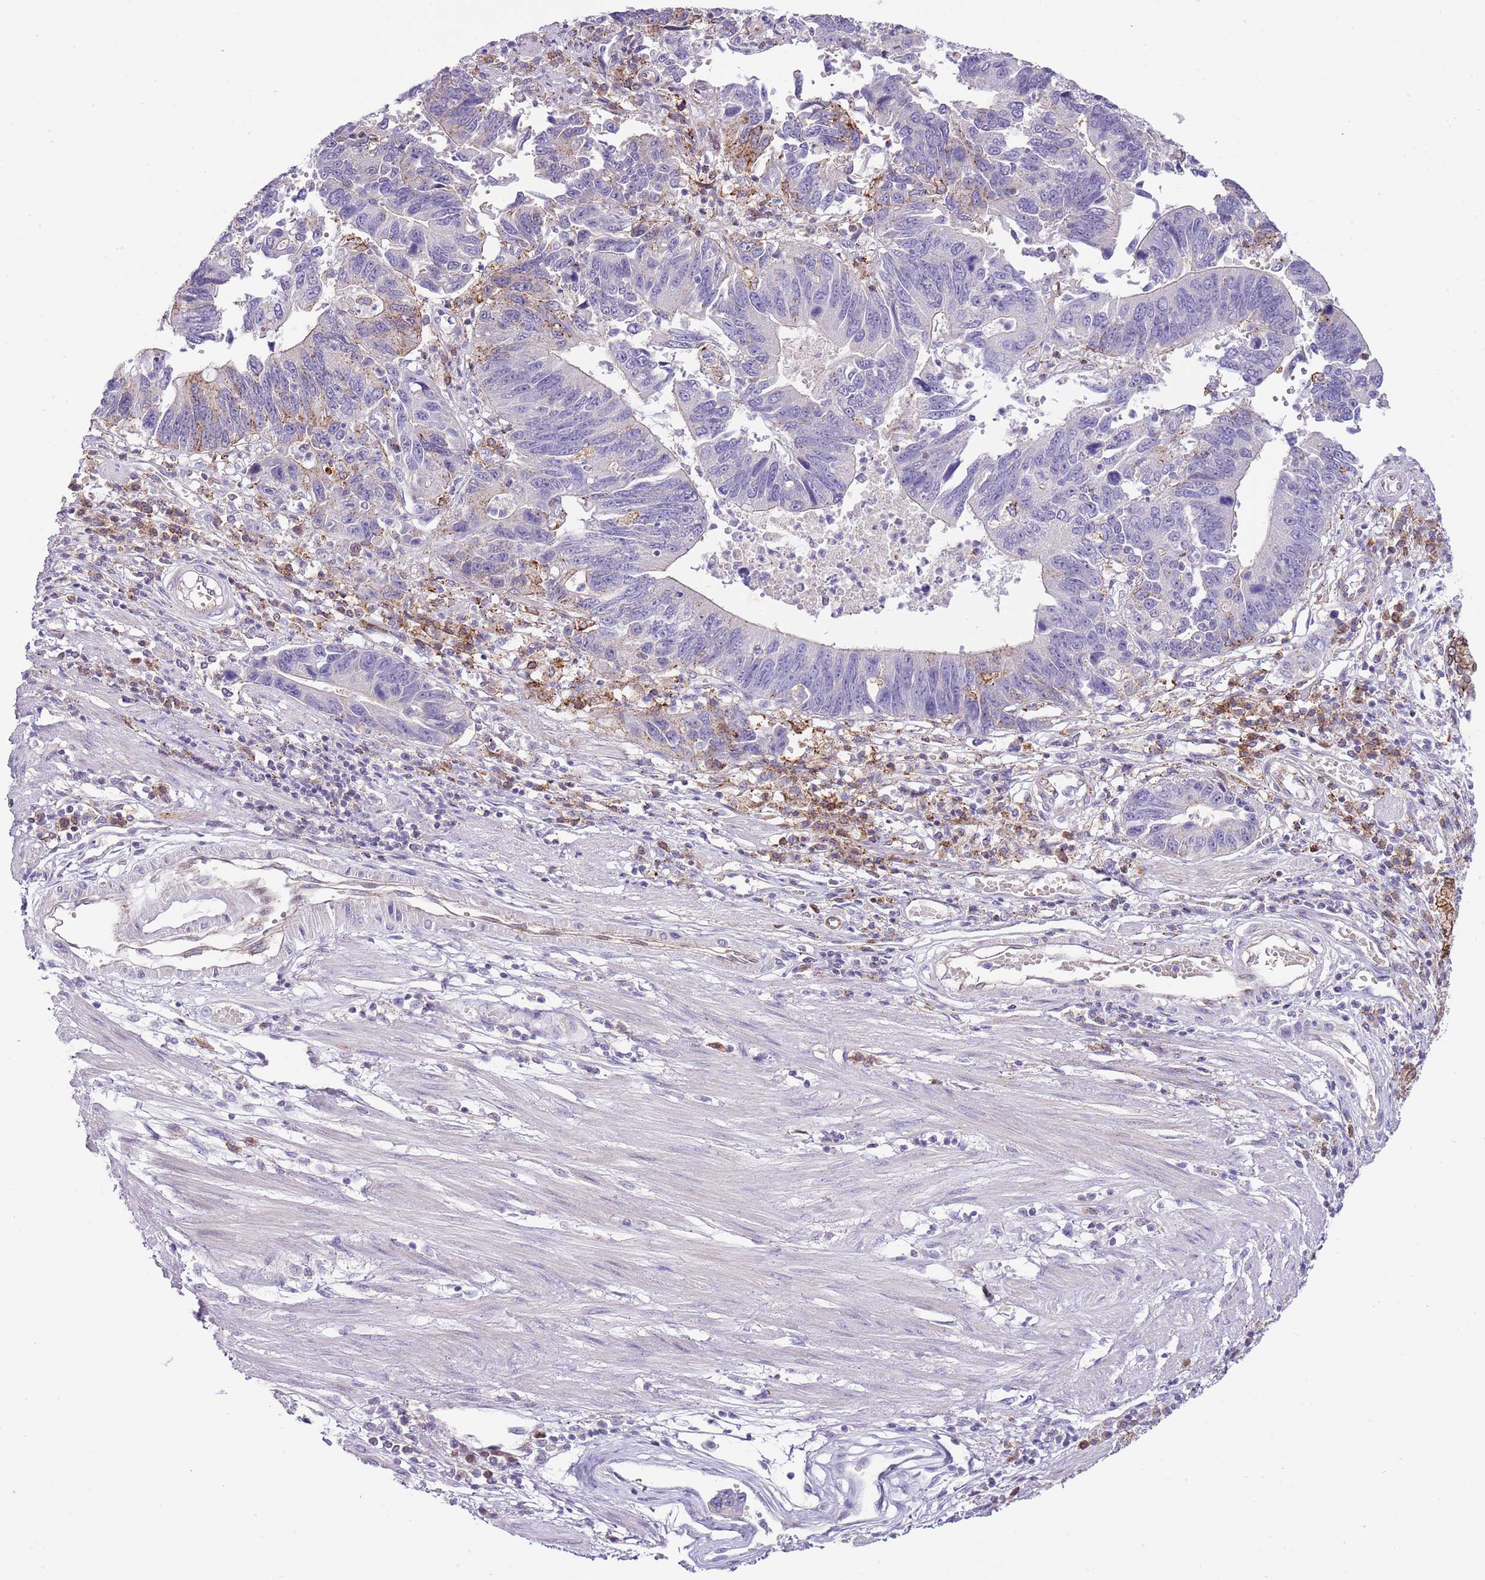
{"staining": {"intensity": "negative", "quantity": "none", "location": "none"}, "tissue": "stomach cancer", "cell_type": "Tumor cells", "image_type": "cancer", "snomed": [{"axis": "morphology", "description": "Adenocarcinoma, NOS"}, {"axis": "topography", "description": "Stomach"}], "caption": "There is no significant positivity in tumor cells of stomach cancer. (Immunohistochemistry, brightfield microscopy, high magnification).", "gene": "ABHD17A", "patient": {"sex": "male", "age": 59}}